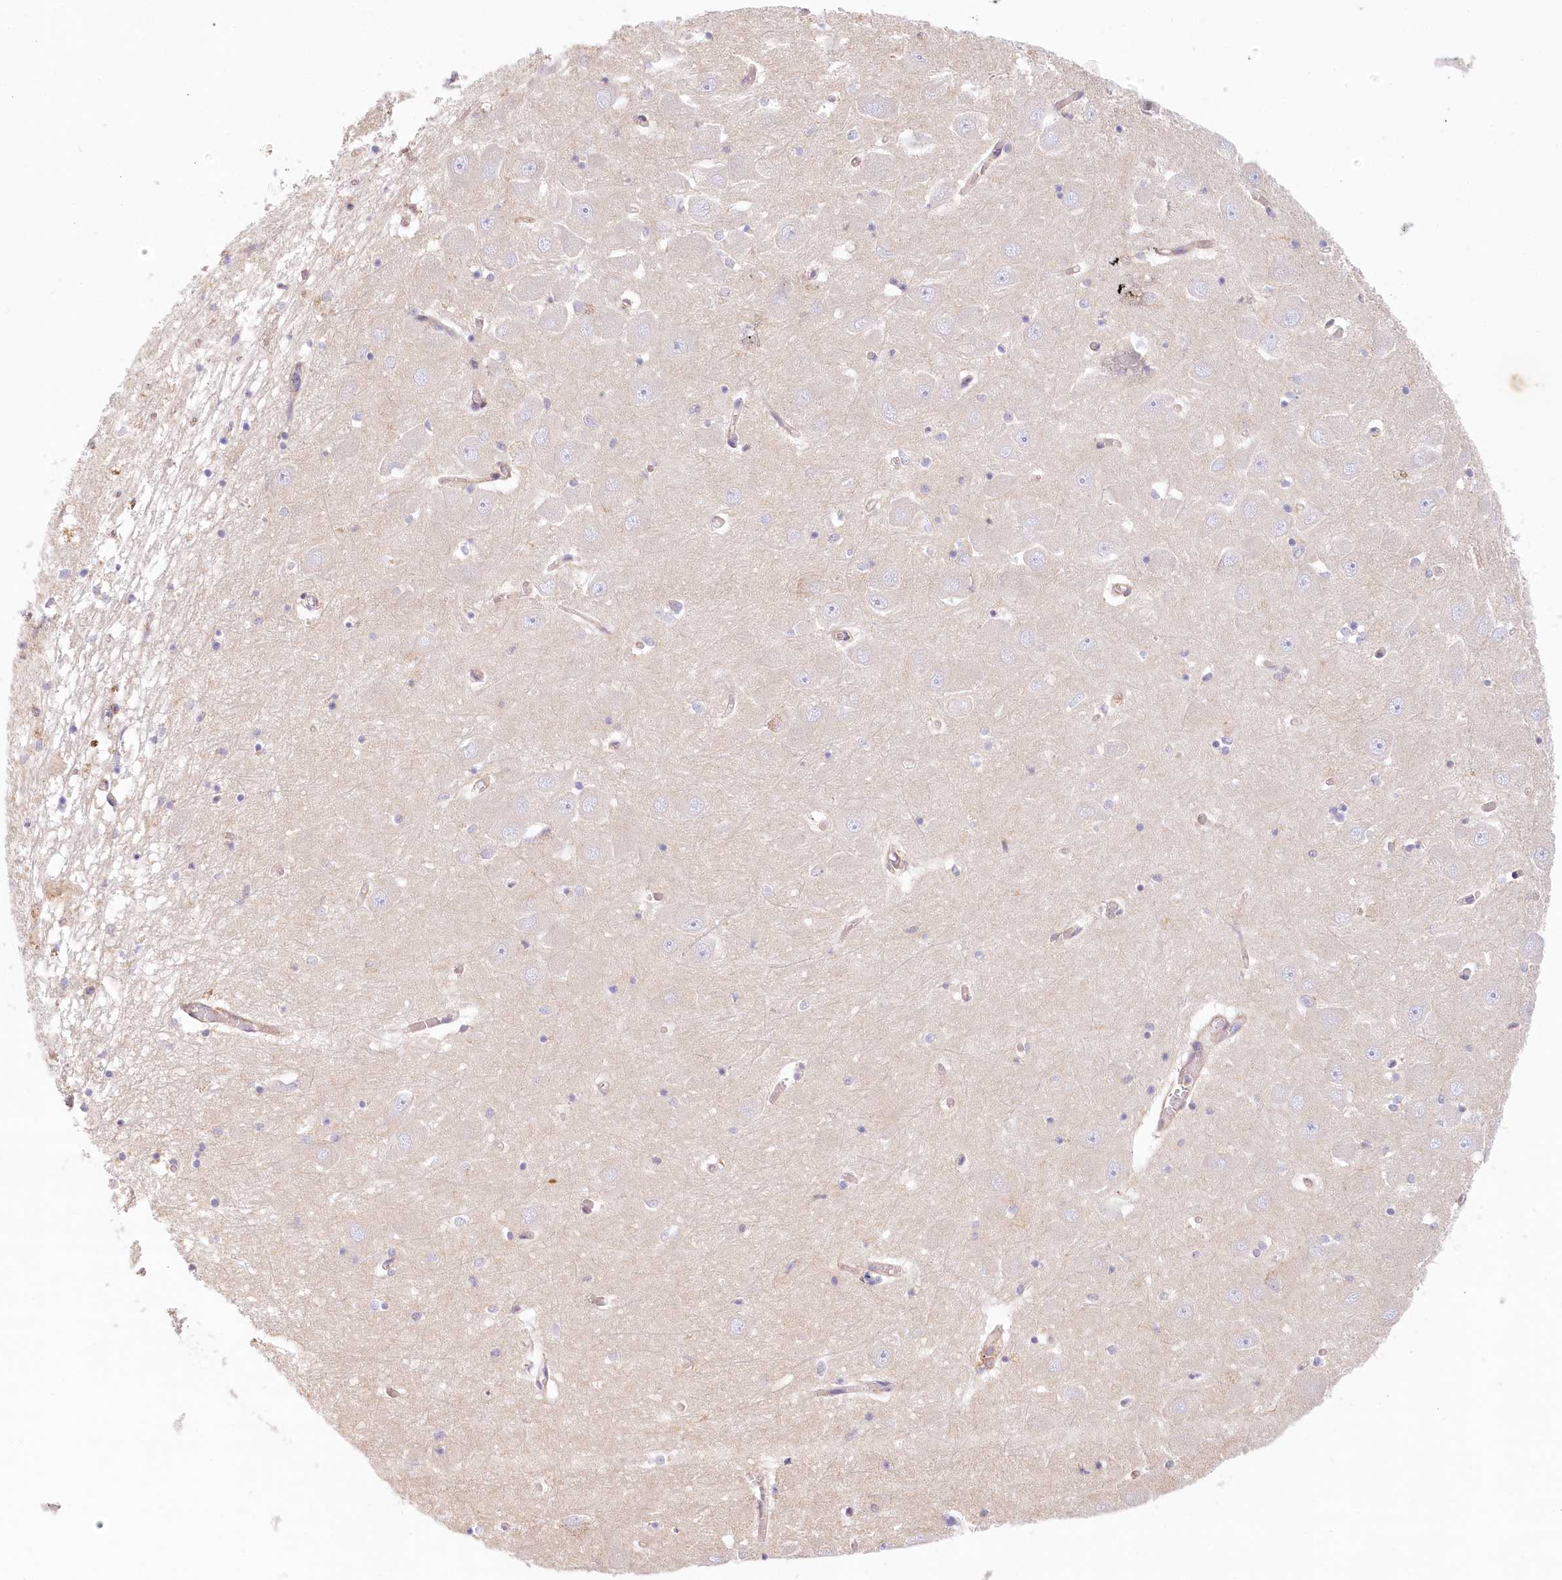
{"staining": {"intensity": "negative", "quantity": "none", "location": "none"}, "tissue": "hippocampus", "cell_type": "Glial cells", "image_type": "normal", "snomed": [{"axis": "morphology", "description": "Normal tissue, NOS"}, {"axis": "topography", "description": "Hippocampus"}], "caption": "The histopathology image shows no staining of glial cells in normal hippocampus.", "gene": "UMPS", "patient": {"sex": "male", "age": 70}}